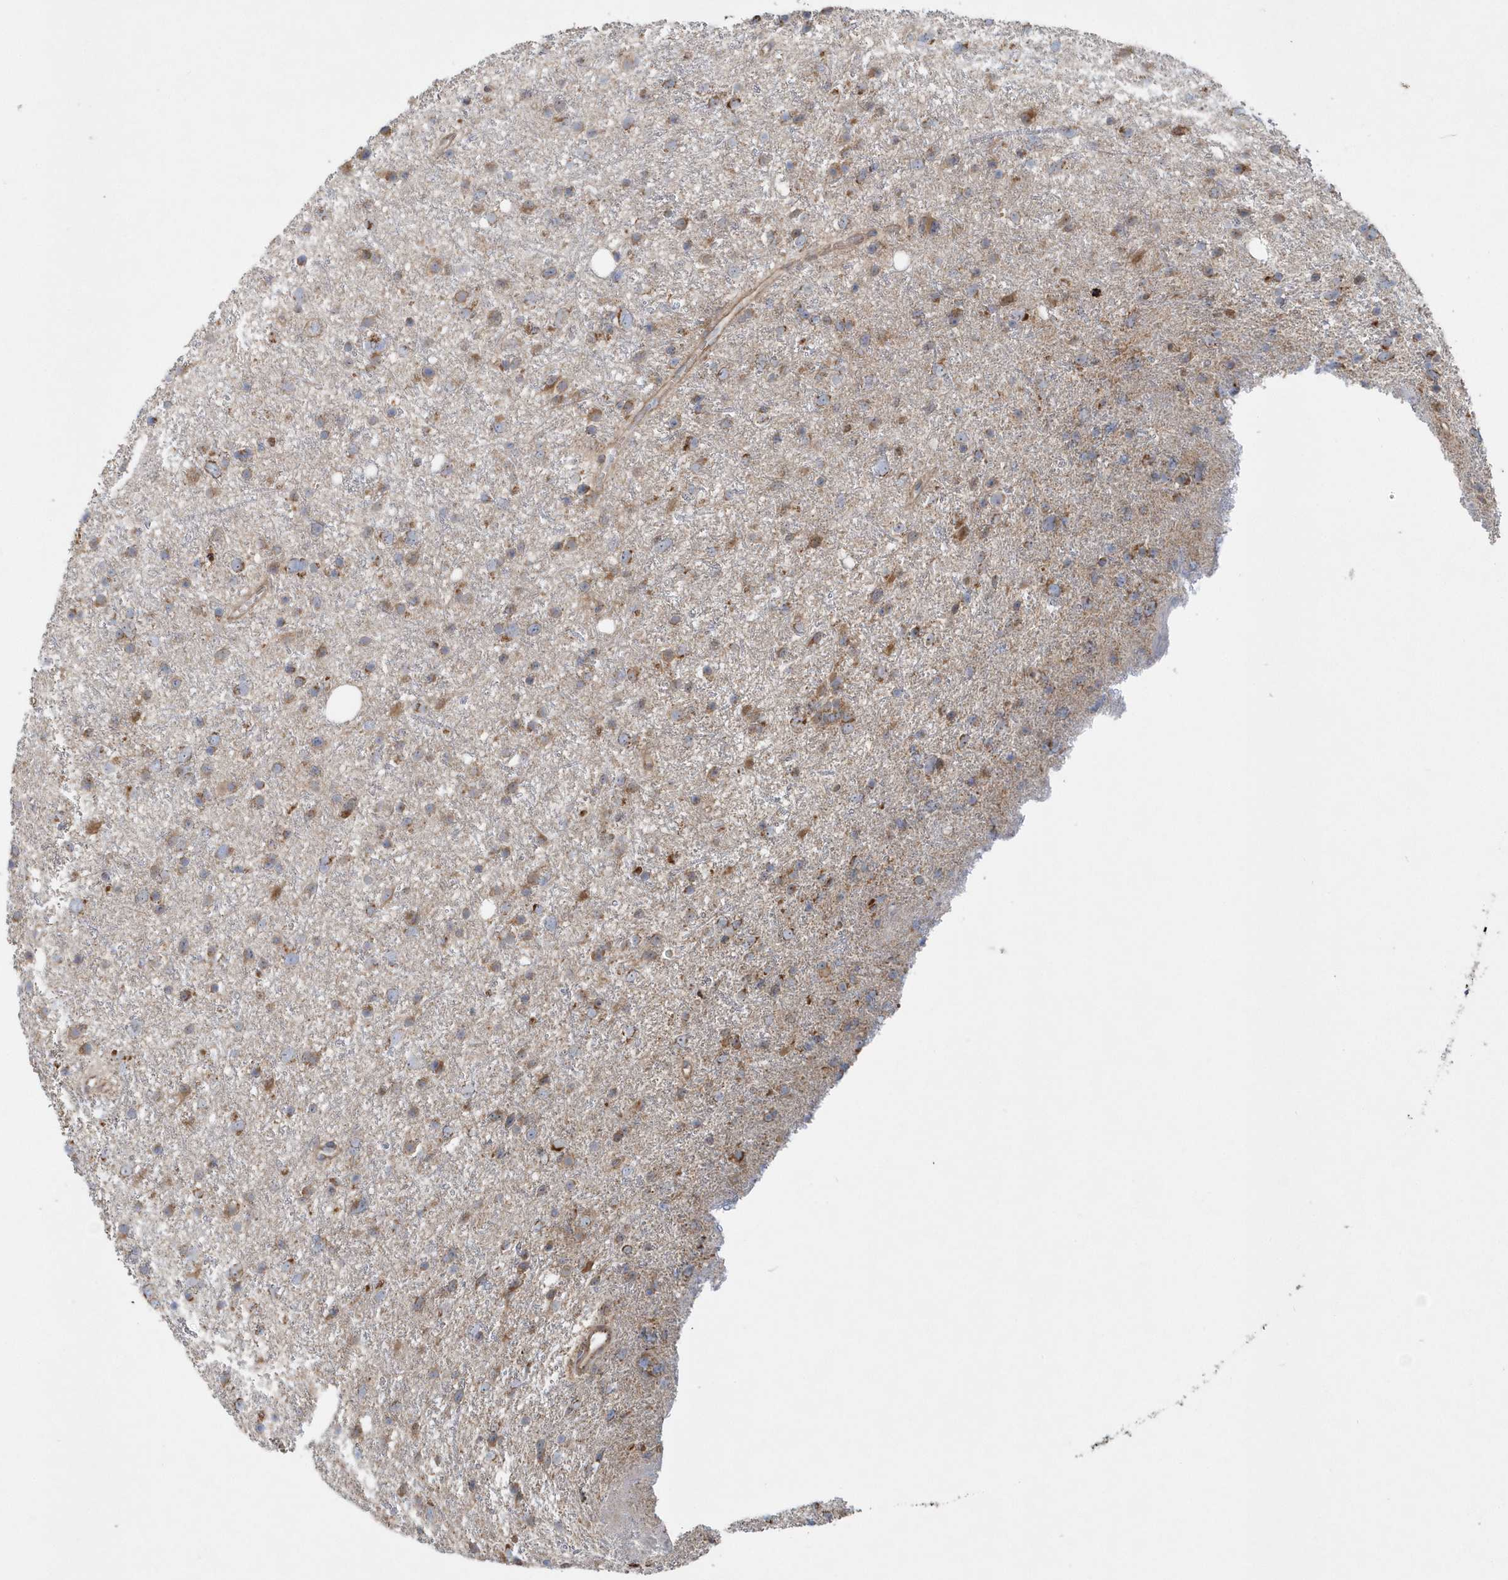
{"staining": {"intensity": "moderate", "quantity": ">75%", "location": "cytoplasmic/membranous"}, "tissue": "glioma", "cell_type": "Tumor cells", "image_type": "cancer", "snomed": [{"axis": "morphology", "description": "Glioma, malignant, Low grade"}, {"axis": "topography", "description": "Cerebral cortex"}], "caption": "High-magnification brightfield microscopy of glioma stained with DAB (brown) and counterstained with hematoxylin (blue). tumor cells exhibit moderate cytoplasmic/membranous expression is seen in approximately>75% of cells.", "gene": "PPP1R7", "patient": {"sex": "female", "age": 39}}